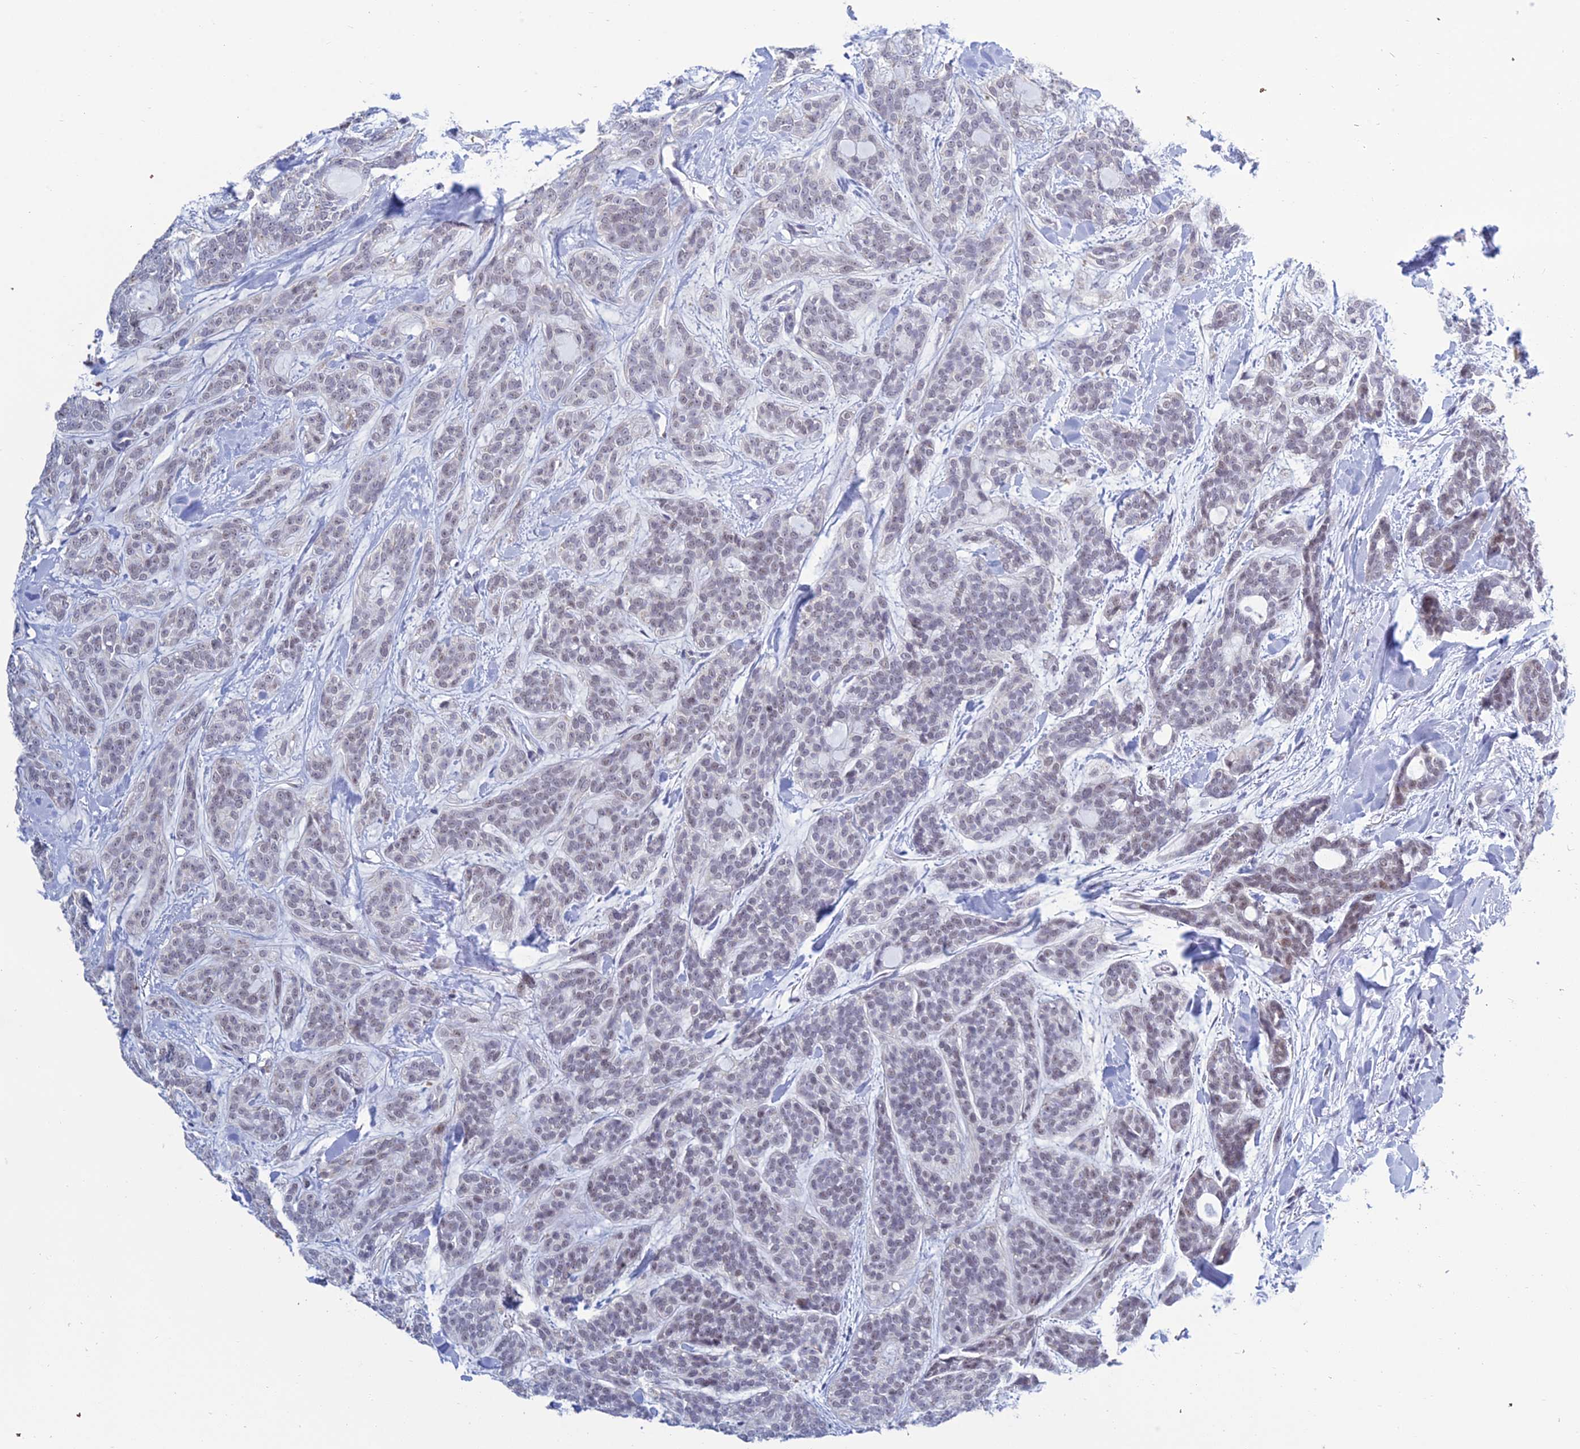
{"staining": {"intensity": "negative", "quantity": "none", "location": "none"}, "tissue": "head and neck cancer", "cell_type": "Tumor cells", "image_type": "cancer", "snomed": [{"axis": "morphology", "description": "Adenocarcinoma, NOS"}, {"axis": "topography", "description": "Head-Neck"}], "caption": "DAB (3,3'-diaminobenzidine) immunohistochemical staining of head and neck adenocarcinoma exhibits no significant staining in tumor cells.", "gene": "KLF14", "patient": {"sex": "male", "age": 66}}